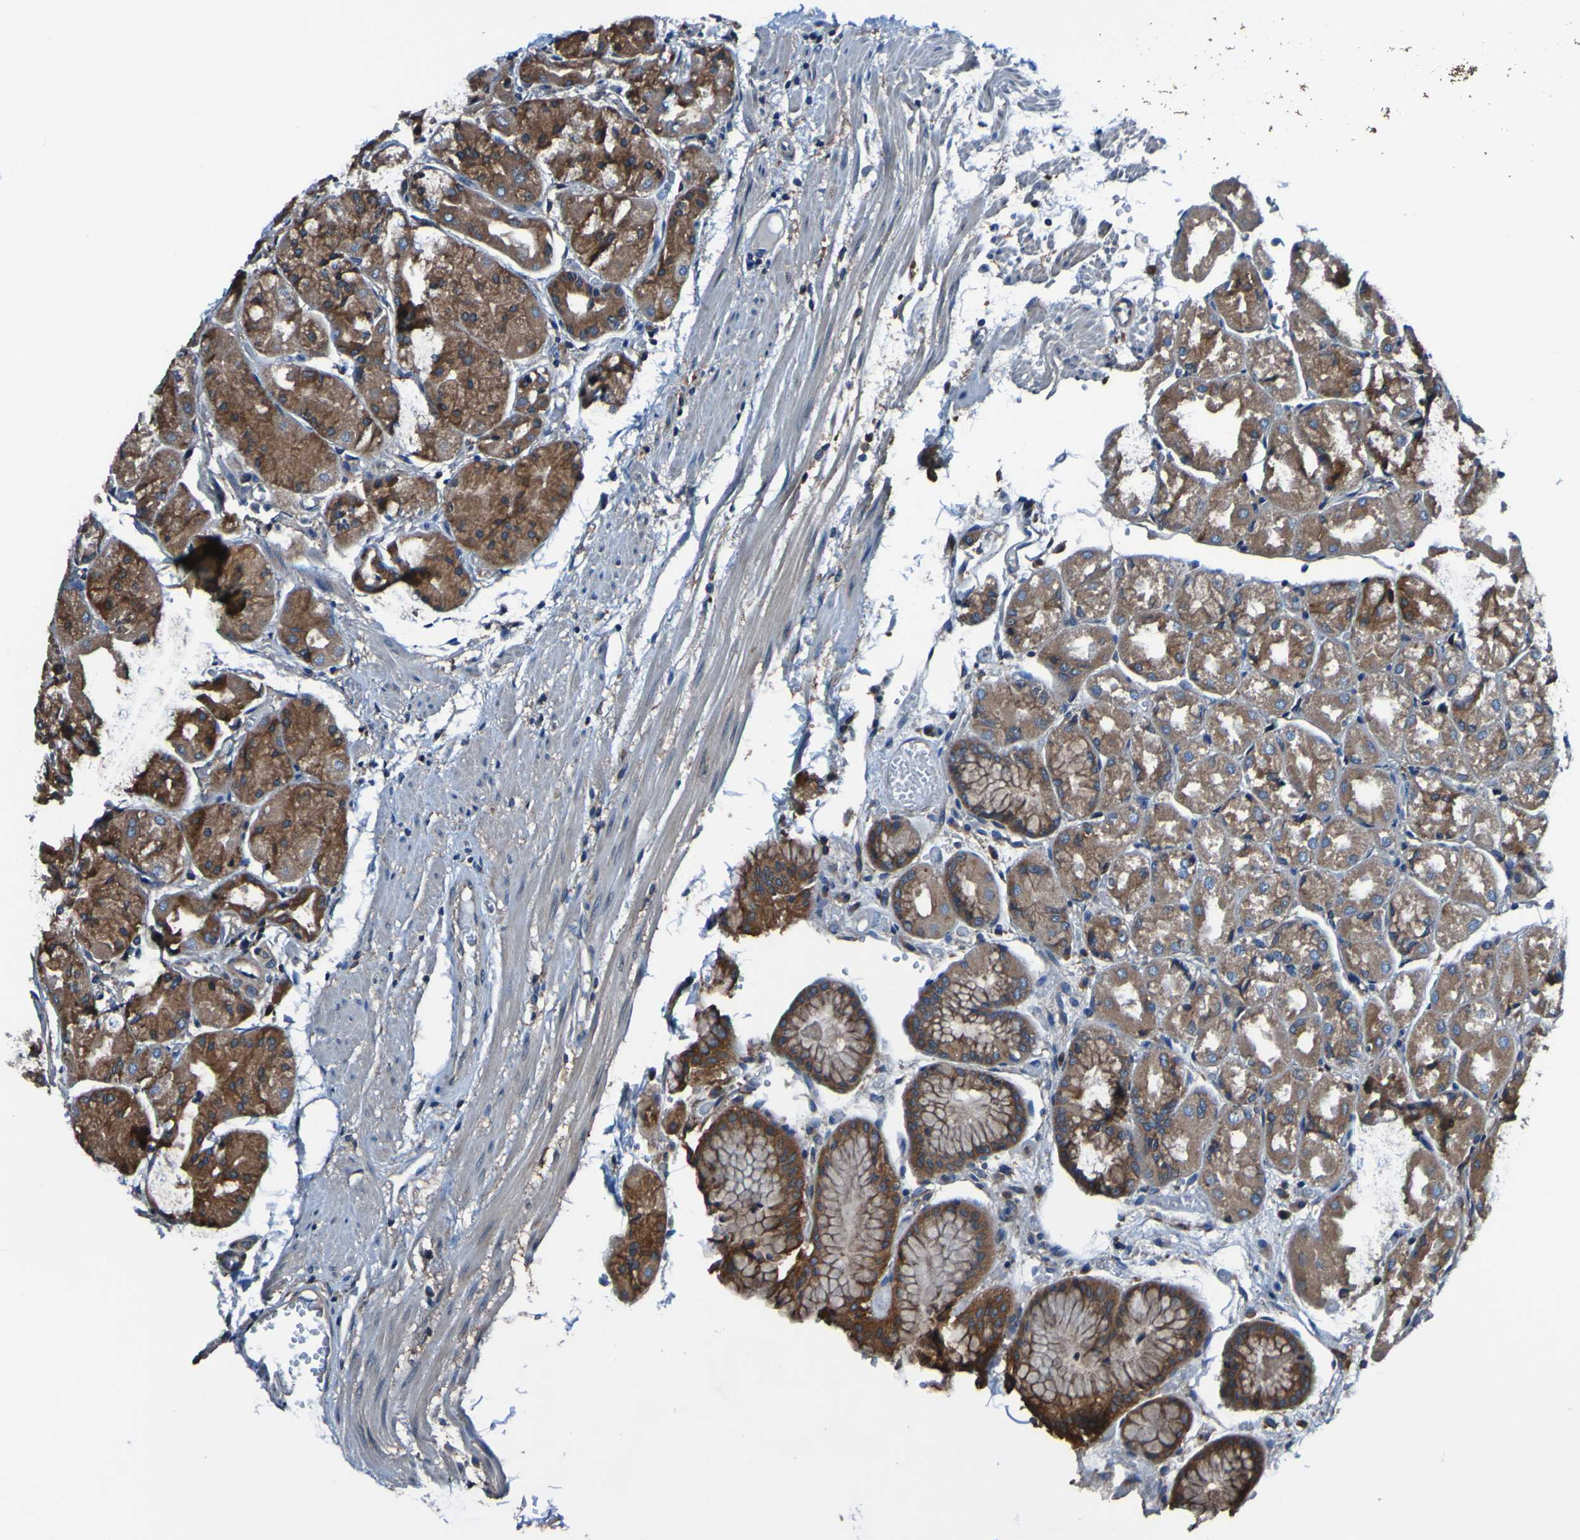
{"staining": {"intensity": "strong", "quantity": ">75%", "location": "cytoplasmic/membranous"}, "tissue": "stomach", "cell_type": "Glandular cells", "image_type": "normal", "snomed": [{"axis": "morphology", "description": "Normal tissue, NOS"}, {"axis": "topography", "description": "Stomach, upper"}], "caption": "A photomicrograph of stomach stained for a protein reveals strong cytoplasmic/membranous brown staining in glandular cells.", "gene": "RAB5B", "patient": {"sex": "male", "age": 72}}